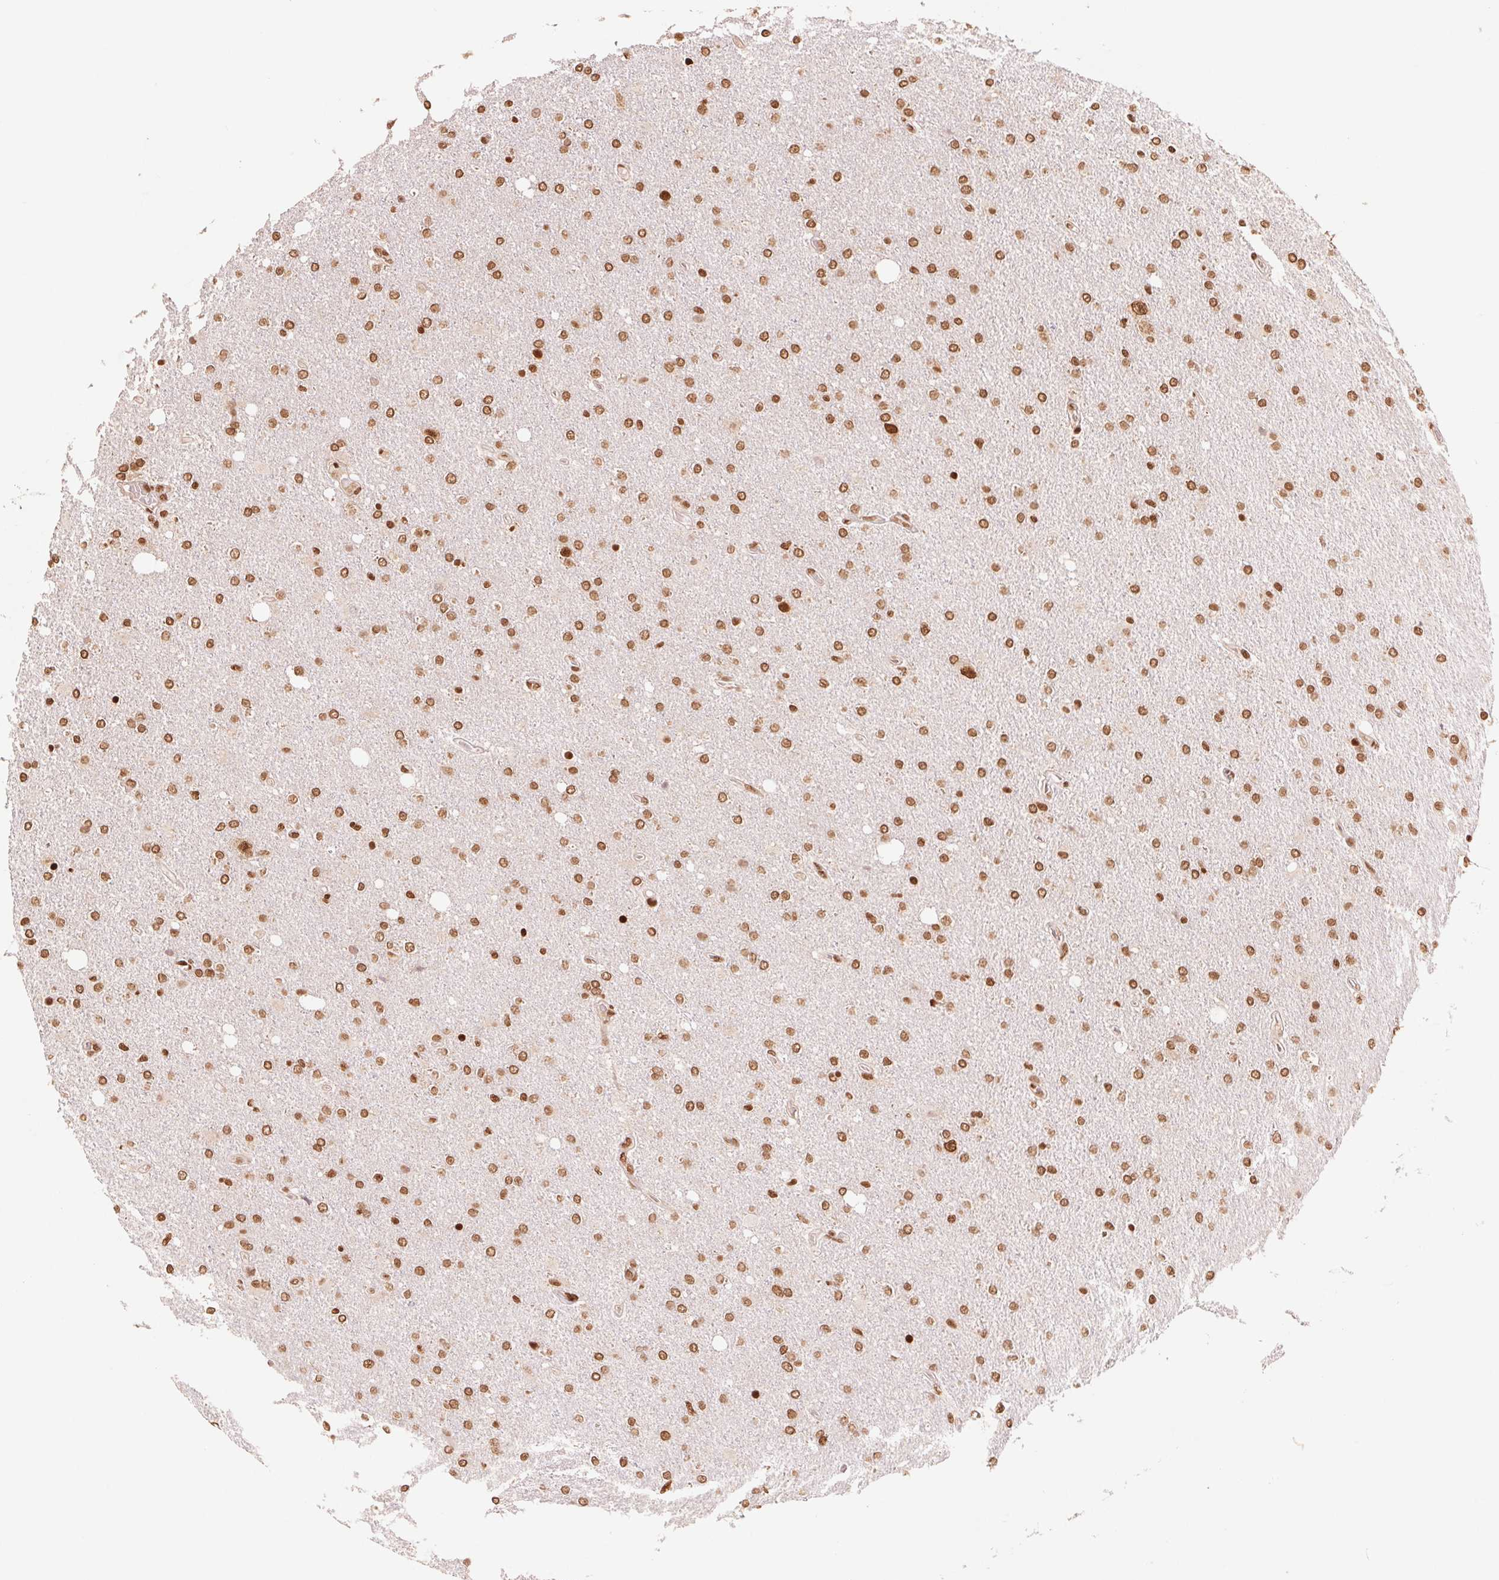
{"staining": {"intensity": "moderate", "quantity": ">75%", "location": "nuclear"}, "tissue": "glioma", "cell_type": "Tumor cells", "image_type": "cancer", "snomed": [{"axis": "morphology", "description": "Glioma, malignant, High grade"}, {"axis": "topography", "description": "Cerebral cortex"}], "caption": "Immunohistochemistry (DAB) staining of human malignant high-grade glioma exhibits moderate nuclear protein positivity in about >75% of tumor cells. (Stains: DAB (3,3'-diaminobenzidine) in brown, nuclei in blue, Microscopy: brightfield microscopy at high magnification).", "gene": "TTLL9", "patient": {"sex": "male", "age": 70}}